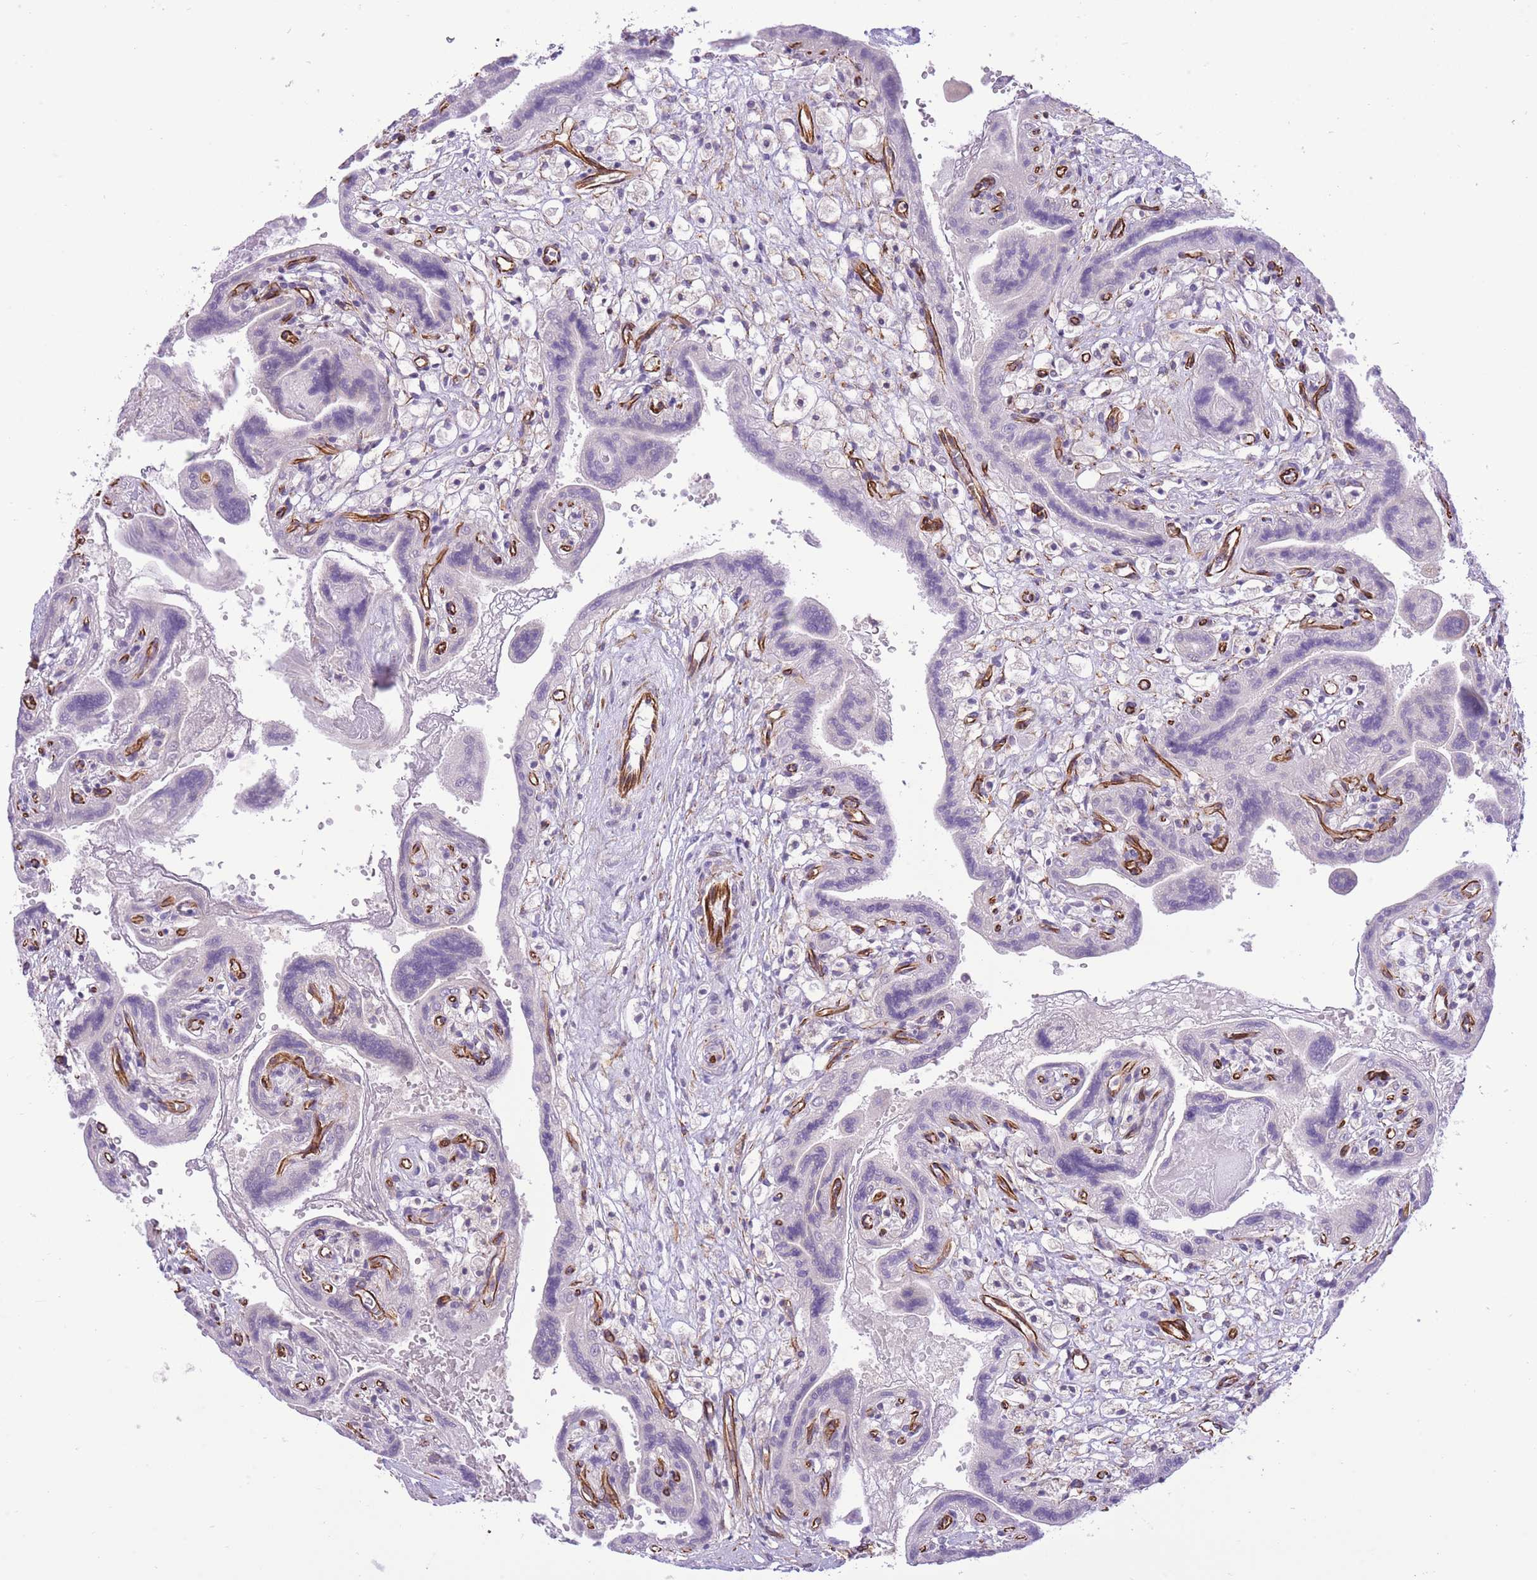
{"staining": {"intensity": "moderate", "quantity": ">75%", "location": "nuclear"}, "tissue": "placenta", "cell_type": "Decidual cells", "image_type": "normal", "snomed": [{"axis": "morphology", "description": "Normal tissue, NOS"}, {"axis": "topography", "description": "Placenta"}], "caption": "Decidual cells show medium levels of moderate nuclear expression in approximately >75% of cells in normal placenta. (brown staining indicates protein expression, while blue staining denotes nuclei).", "gene": "ELL", "patient": {"sex": "female", "age": 37}}